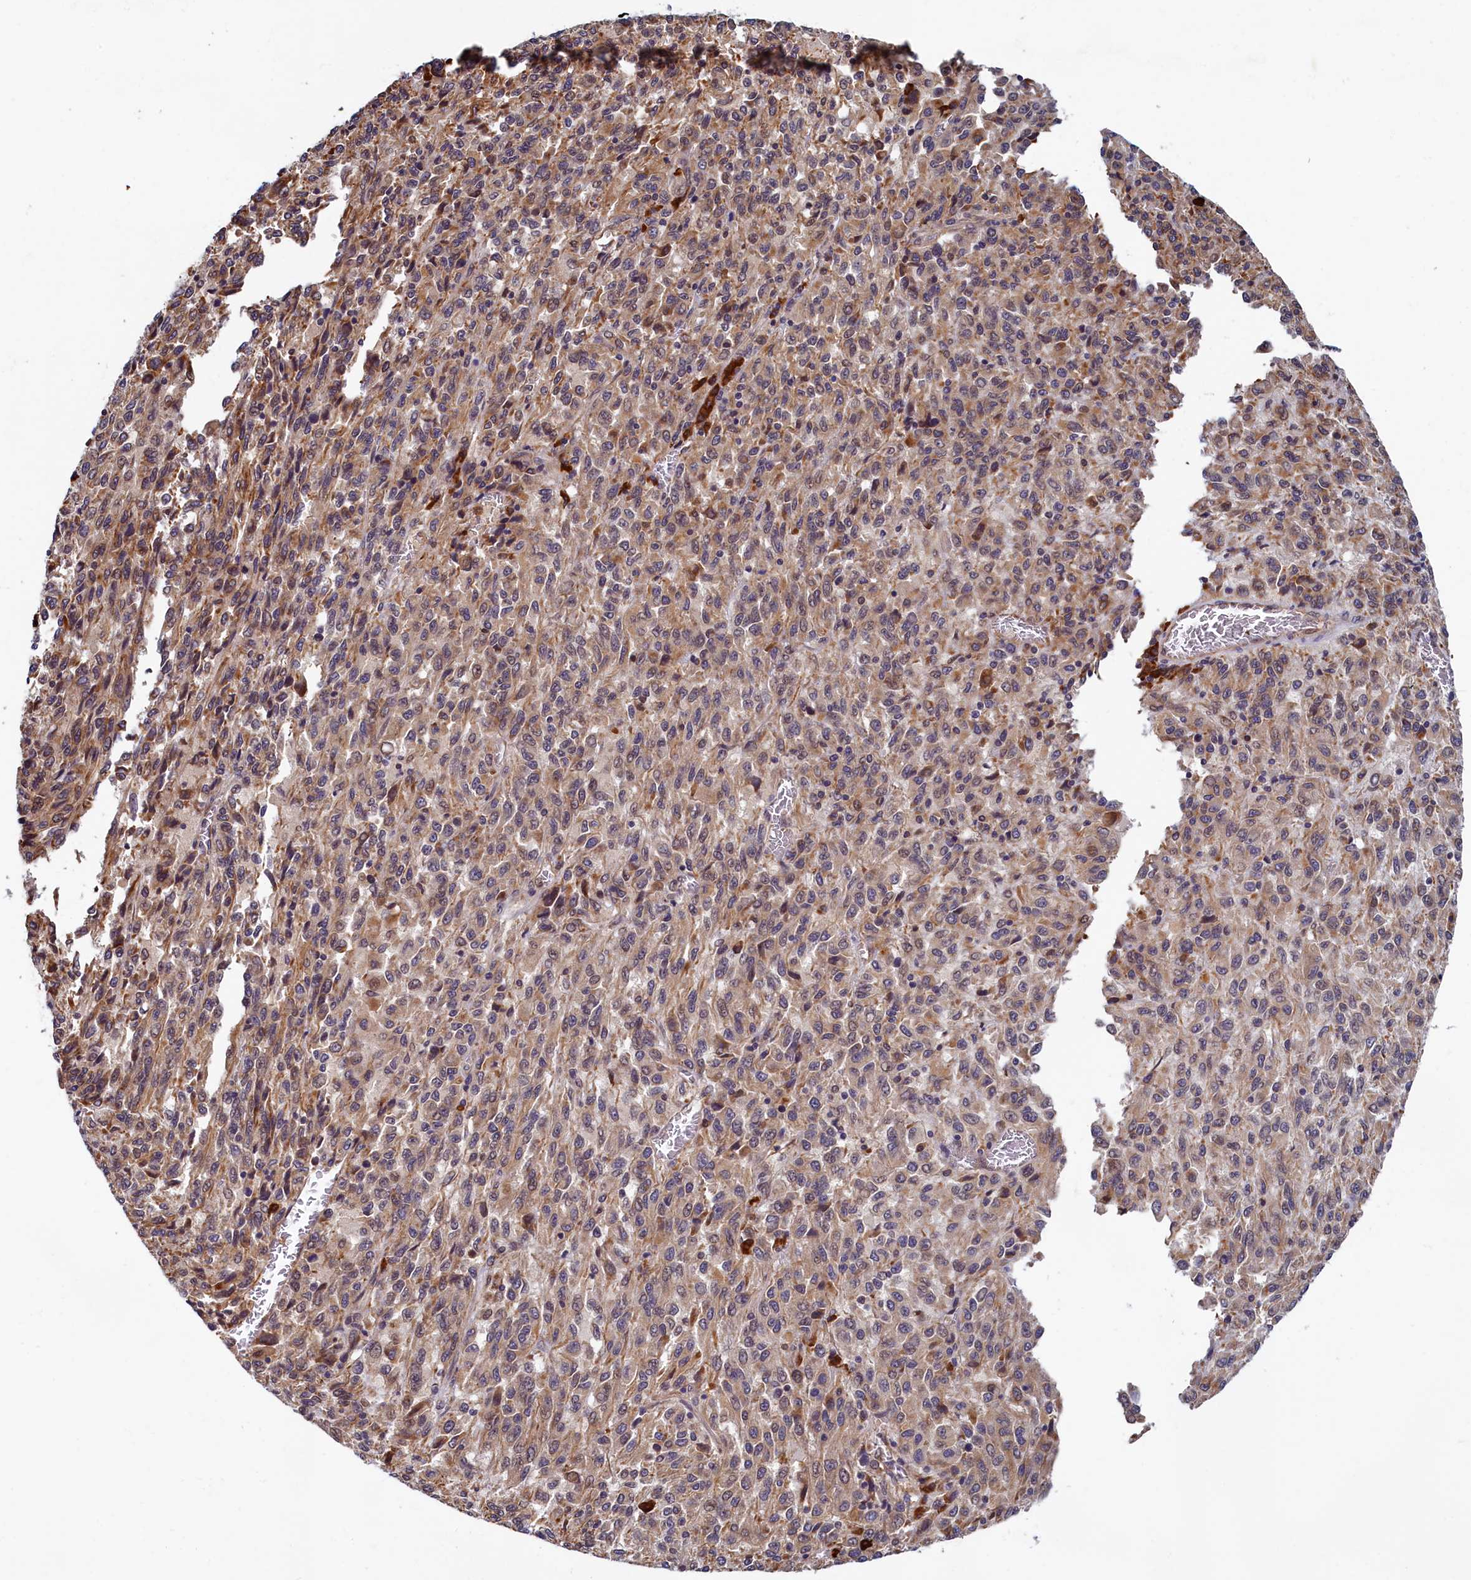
{"staining": {"intensity": "weak", "quantity": ">75%", "location": "cytoplasmic/membranous"}, "tissue": "melanoma", "cell_type": "Tumor cells", "image_type": "cancer", "snomed": [{"axis": "morphology", "description": "Malignant melanoma, Metastatic site"}, {"axis": "topography", "description": "Lung"}], "caption": "Weak cytoplasmic/membranous expression for a protein is seen in approximately >75% of tumor cells of malignant melanoma (metastatic site) using immunohistochemistry.", "gene": "SLC16A14", "patient": {"sex": "male", "age": 64}}